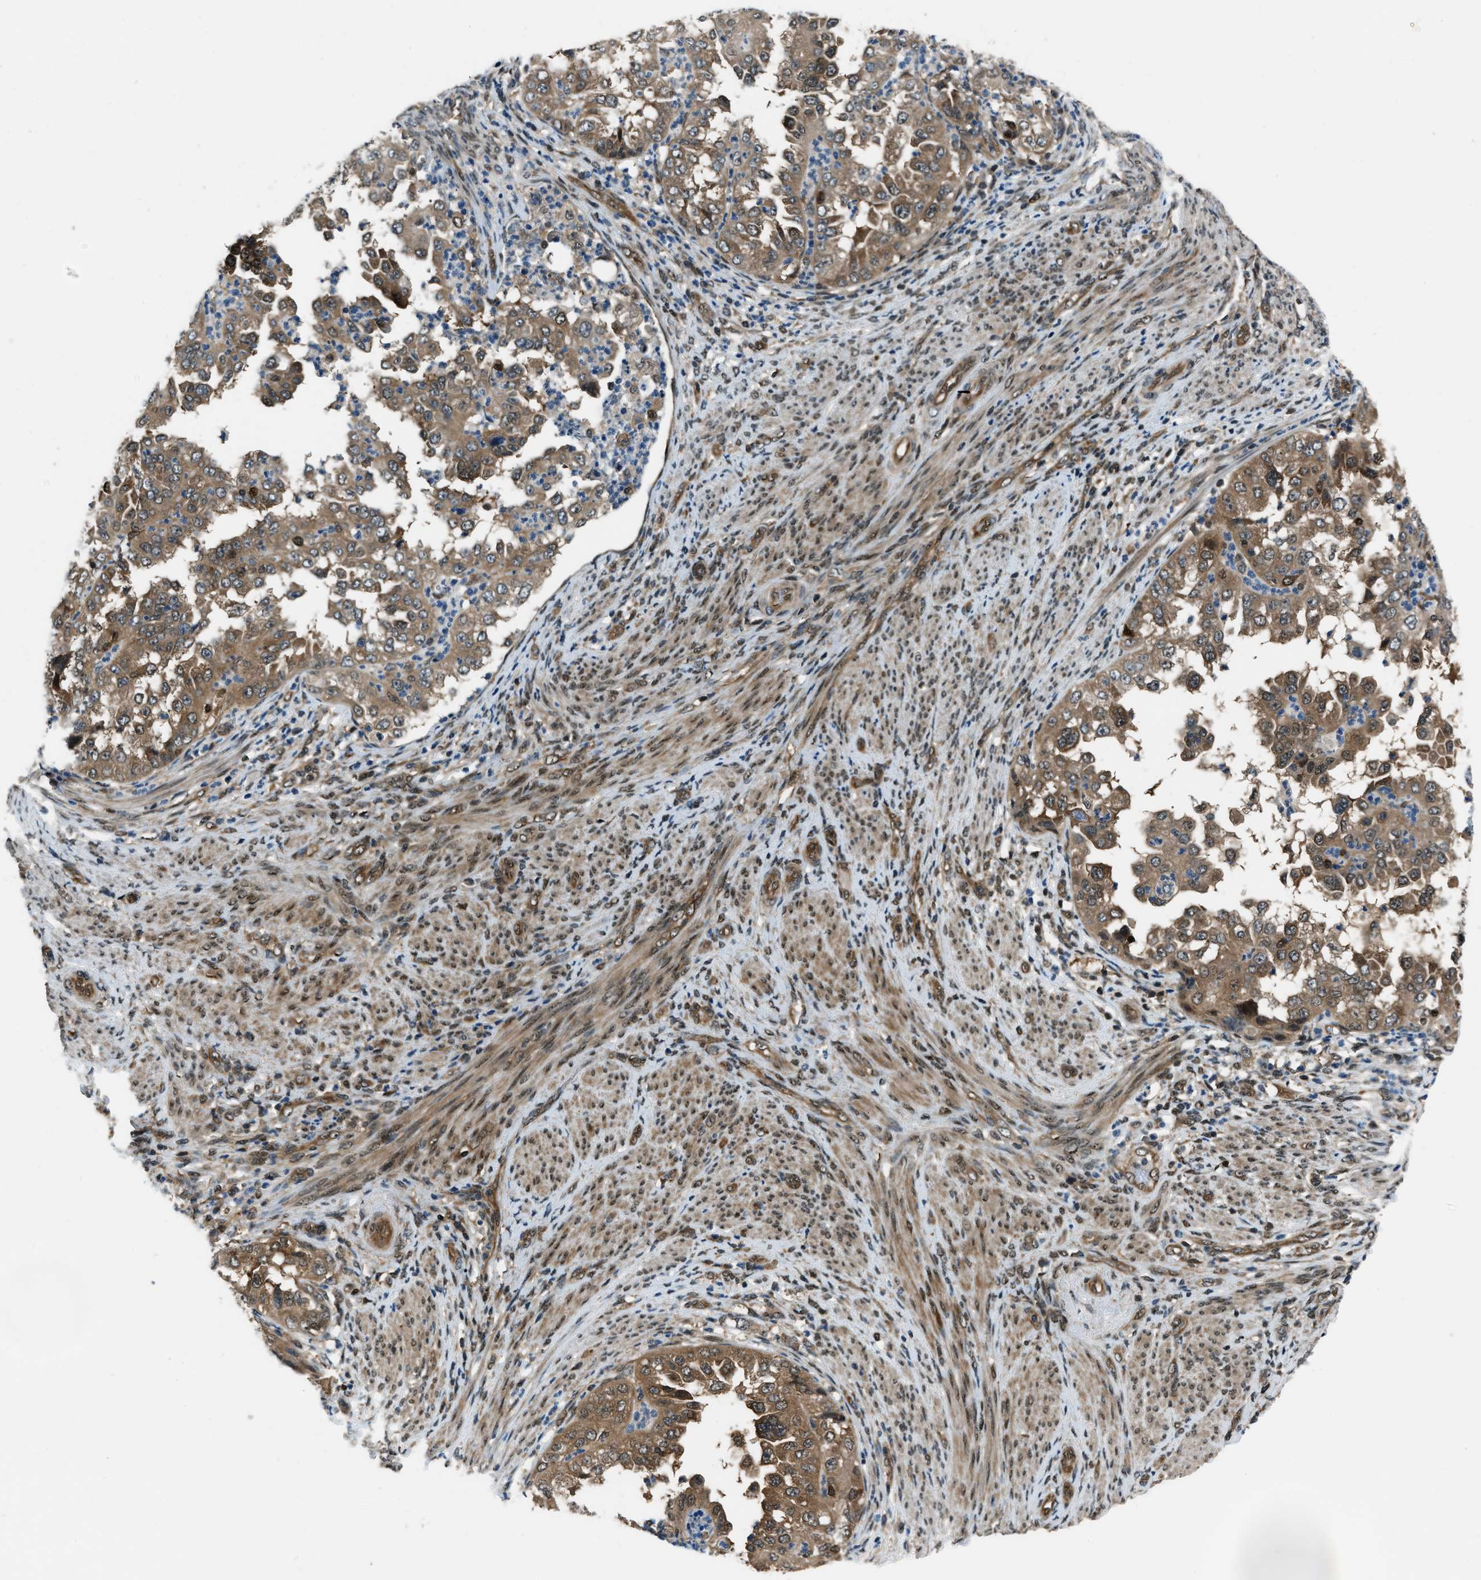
{"staining": {"intensity": "moderate", "quantity": ">75%", "location": "cytoplasmic/membranous"}, "tissue": "endometrial cancer", "cell_type": "Tumor cells", "image_type": "cancer", "snomed": [{"axis": "morphology", "description": "Adenocarcinoma, NOS"}, {"axis": "topography", "description": "Endometrium"}], "caption": "Protein staining demonstrates moderate cytoplasmic/membranous staining in about >75% of tumor cells in adenocarcinoma (endometrial).", "gene": "NUDCD3", "patient": {"sex": "female", "age": 85}}